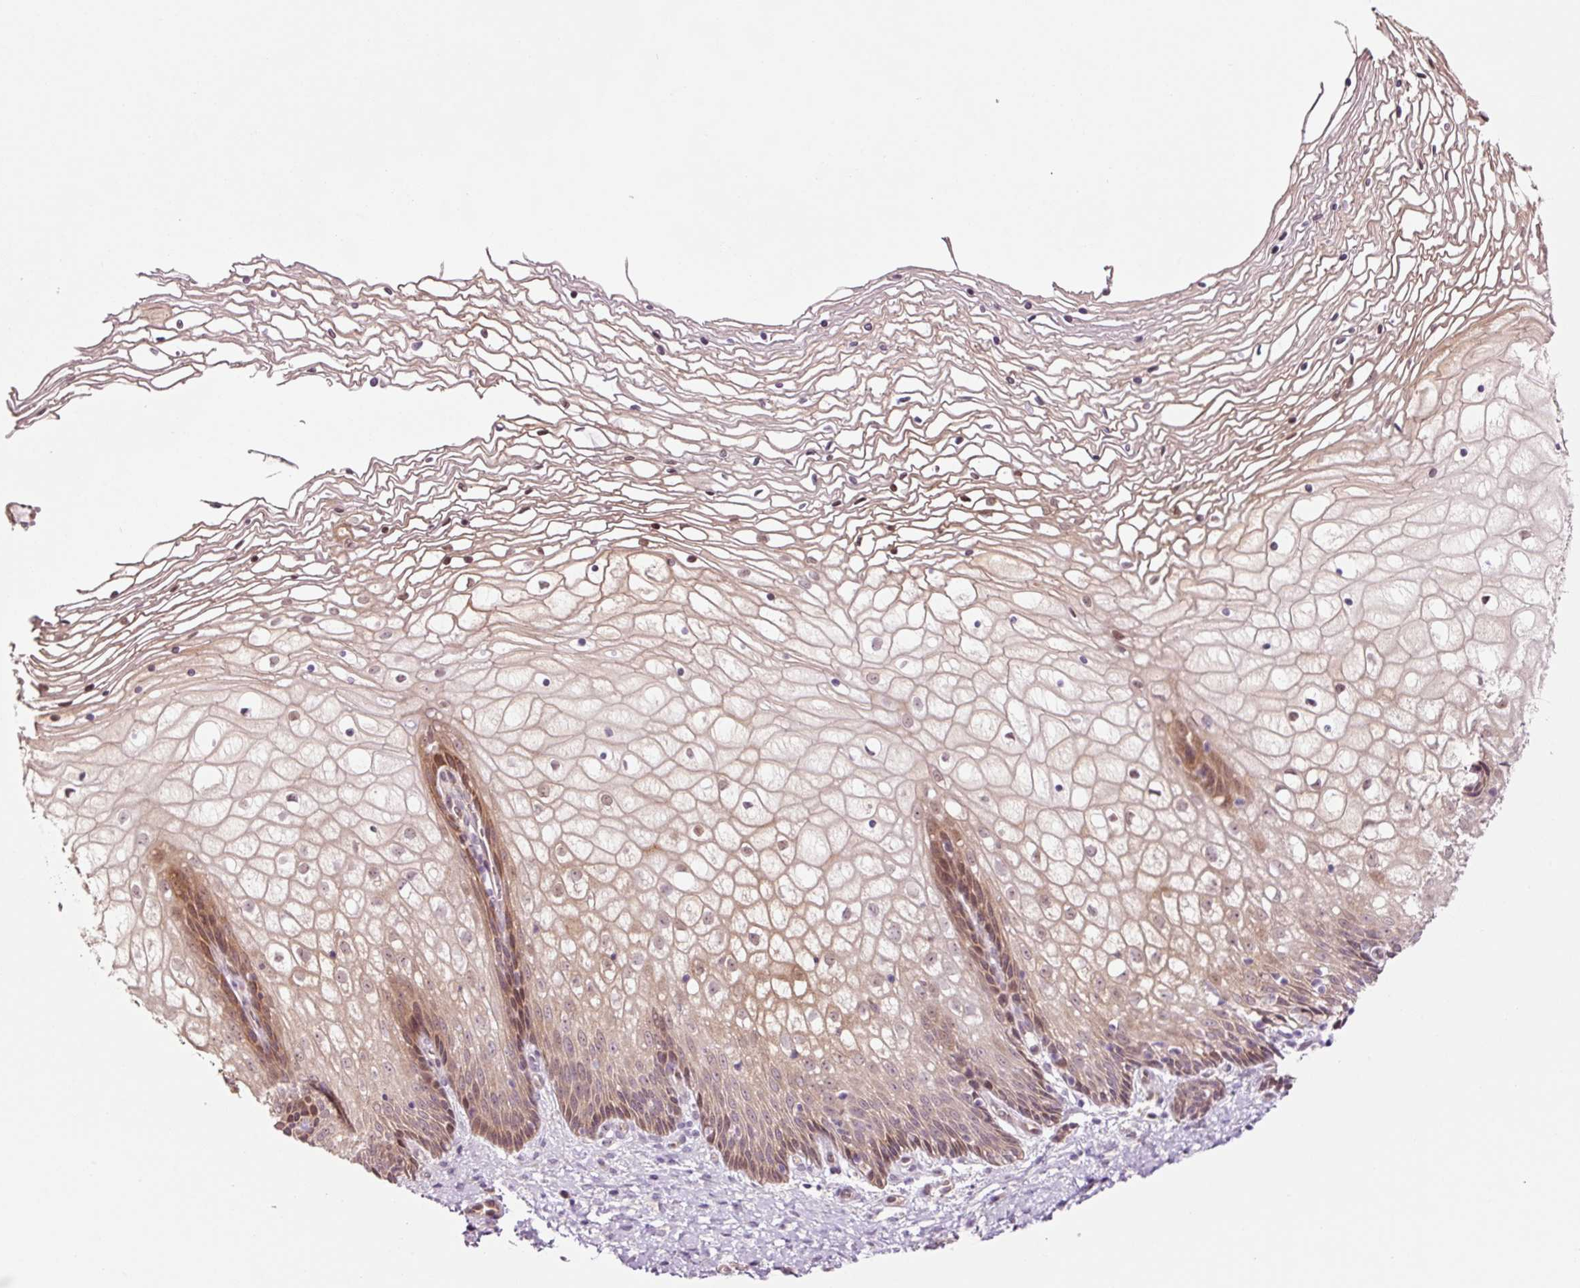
{"staining": {"intensity": "moderate", "quantity": "<25%", "location": "cytoplasmic/membranous"}, "tissue": "cervix", "cell_type": "Glandular cells", "image_type": "normal", "snomed": [{"axis": "morphology", "description": "Normal tissue, NOS"}, {"axis": "topography", "description": "Cervix"}], "caption": "Glandular cells exhibit low levels of moderate cytoplasmic/membranous staining in approximately <25% of cells in unremarkable human cervix.", "gene": "FBXL14", "patient": {"sex": "female", "age": 36}}